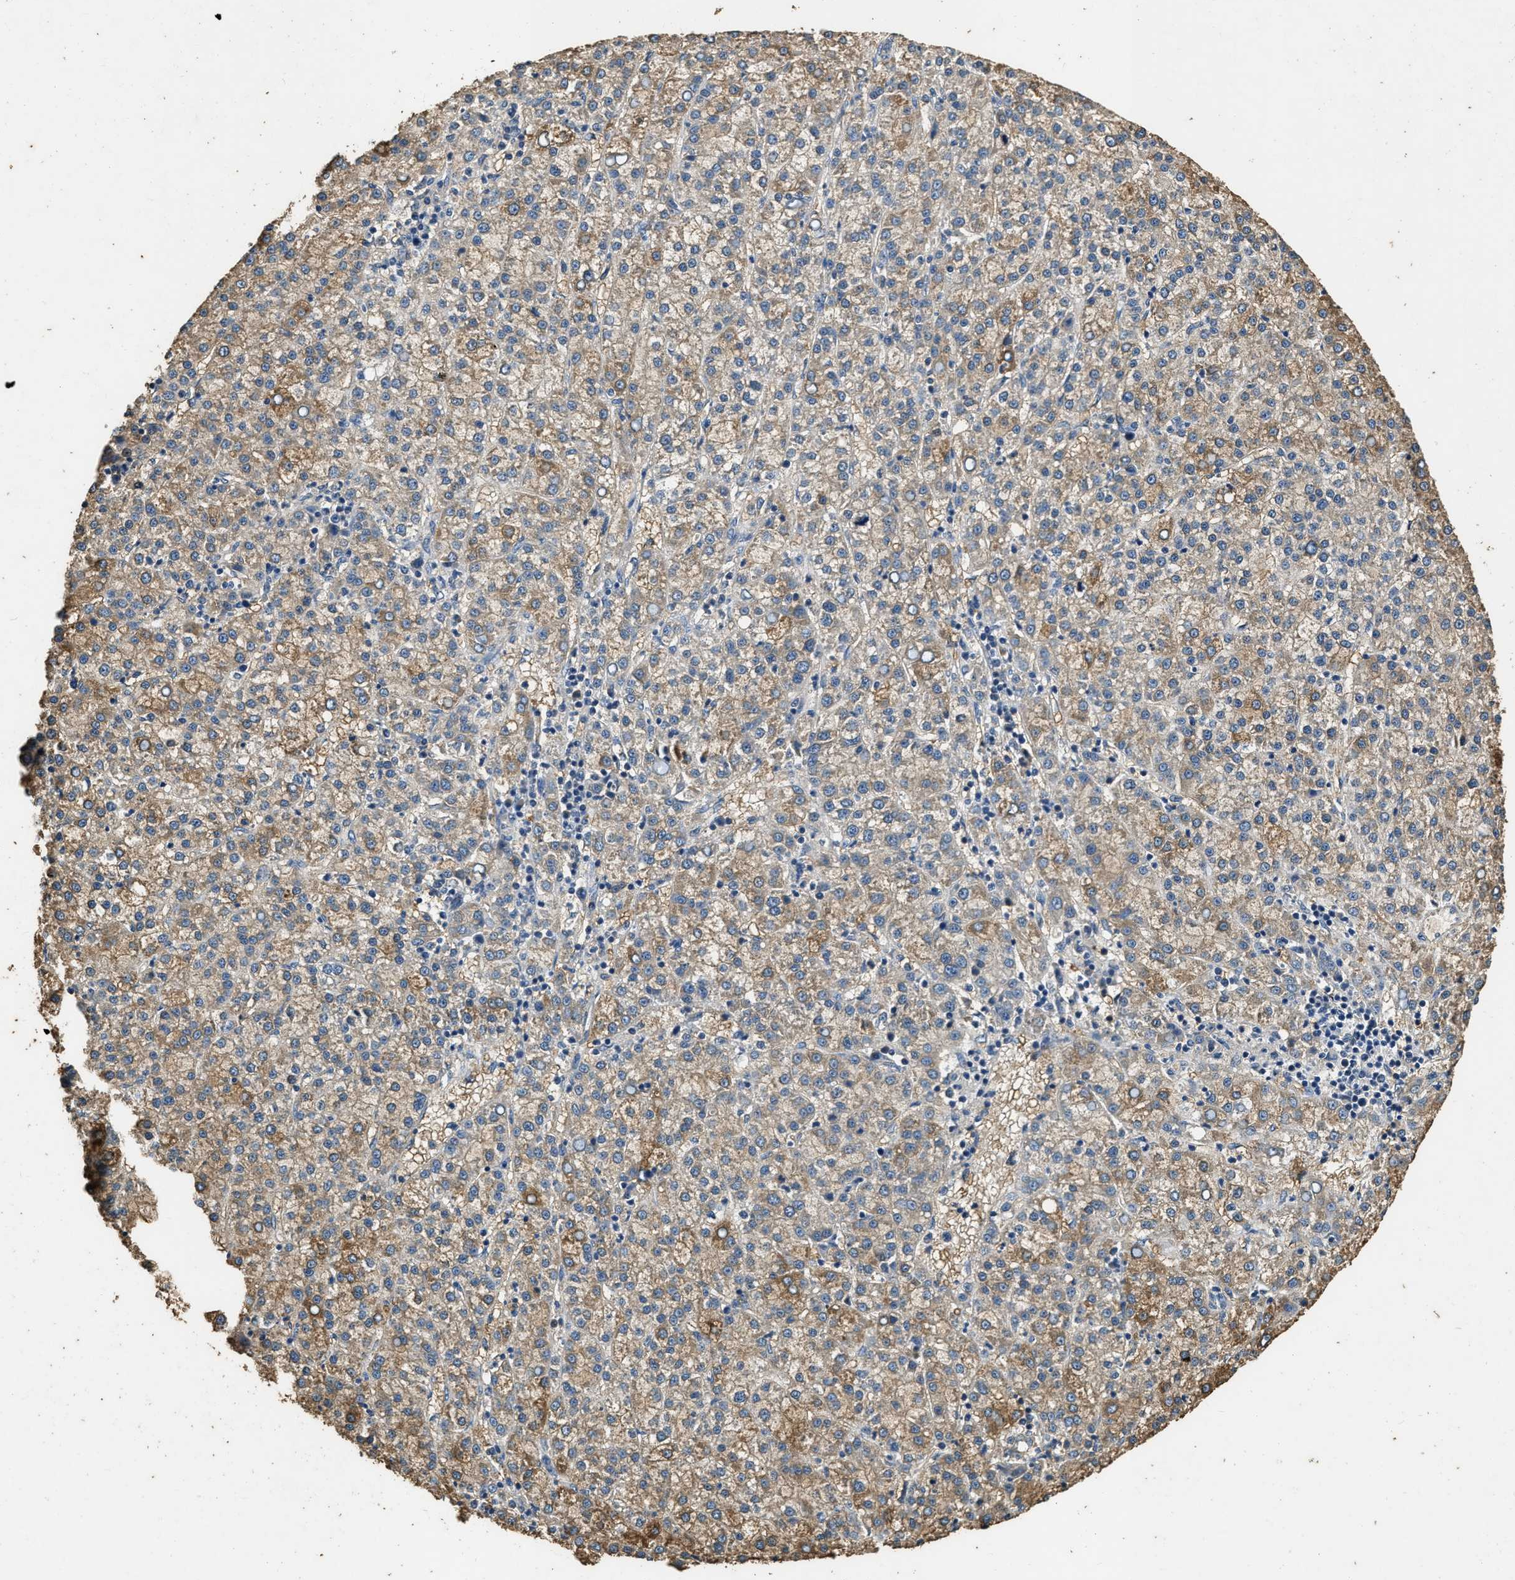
{"staining": {"intensity": "moderate", "quantity": "25%-75%", "location": "cytoplasmic/membranous"}, "tissue": "liver cancer", "cell_type": "Tumor cells", "image_type": "cancer", "snomed": [{"axis": "morphology", "description": "Carcinoma, Hepatocellular, NOS"}, {"axis": "topography", "description": "Liver"}], "caption": "Moderate cytoplasmic/membranous positivity for a protein is present in about 25%-75% of tumor cells of liver hepatocellular carcinoma using immunohistochemistry (IHC).", "gene": "MIB1", "patient": {"sex": "female", "age": 58}}